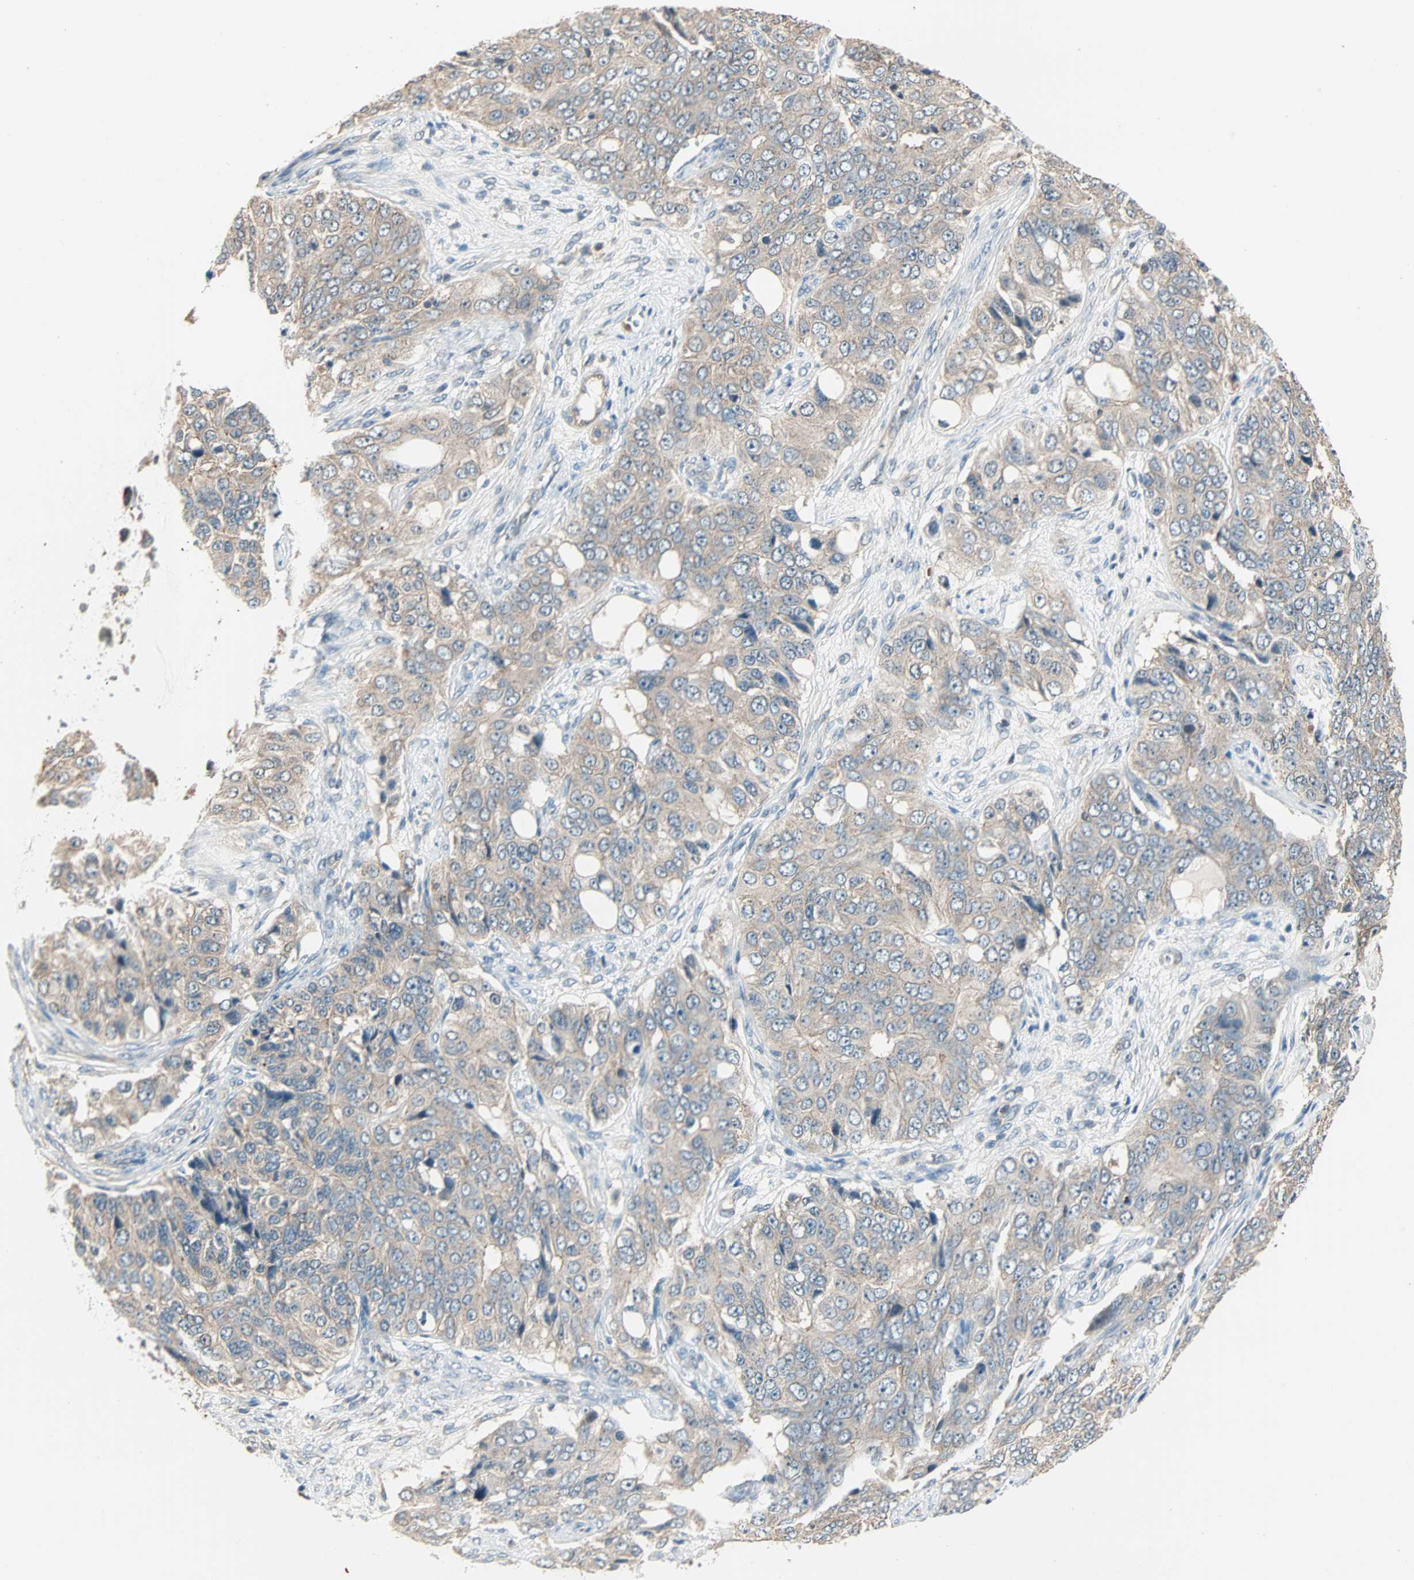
{"staining": {"intensity": "weak", "quantity": ">75%", "location": "cytoplasmic/membranous"}, "tissue": "ovarian cancer", "cell_type": "Tumor cells", "image_type": "cancer", "snomed": [{"axis": "morphology", "description": "Carcinoma, endometroid"}, {"axis": "topography", "description": "Ovary"}], "caption": "Weak cytoplasmic/membranous protein staining is appreciated in about >75% of tumor cells in ovarian cancer (endometroid carcinoma). Ihc stains the protein in brown and the nuclei are stained blue.", "gene": "MAP3K21", "patient": {"sex": "female", "age": 51}}